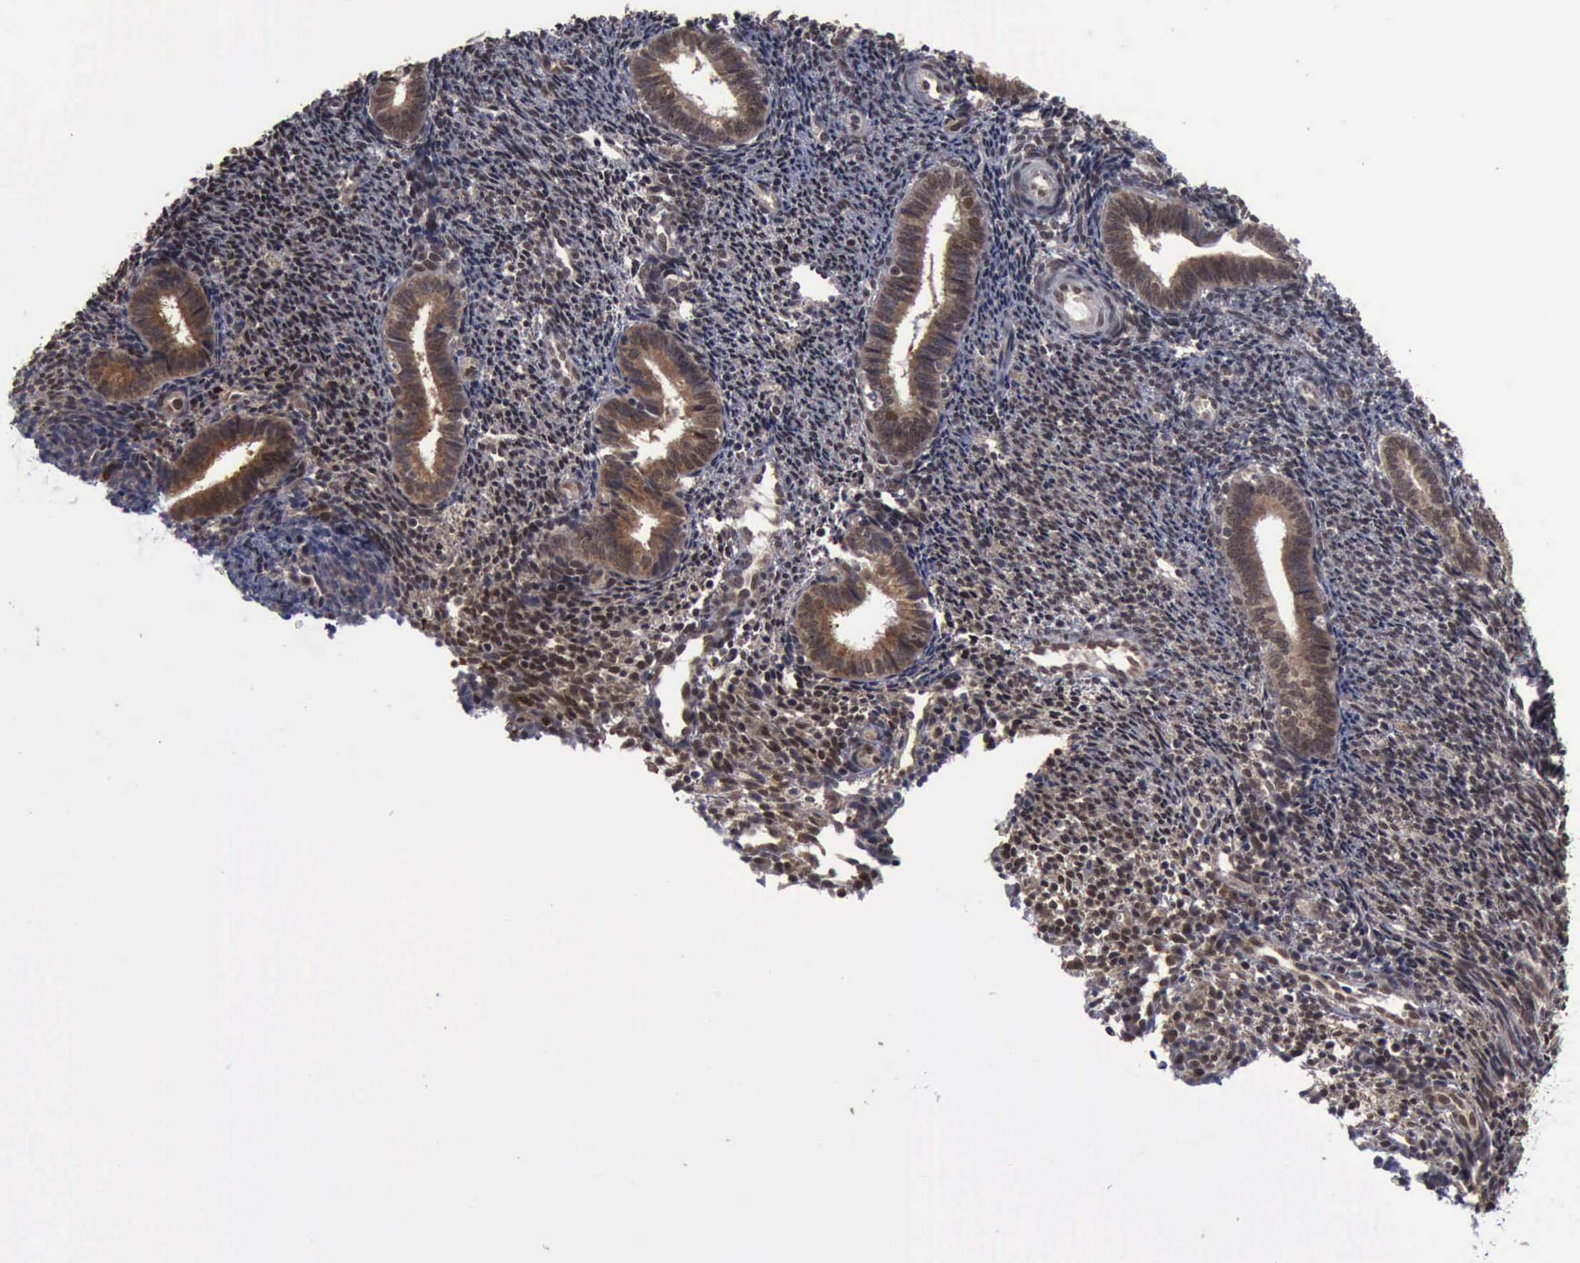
{"staining": {"intensity": "weak", "quantity": "25%-75%", "location": "cytoplasmic/membranous,nuclear"}, "tissue": "endometrium", "cell_type": "Cells in endometrial stroma", "image_type": "normal", "snomed": [{"axis": "morphology", "description": "Normal tissue, NOS"}, {"axis": "topography", "description": "Endometrium"}], "caption": "The immunohistochemical stain highlights weak cytoplasmic/membranous,nuclear staining in cells in endometrial stroma of unremarkable endometrium.", "gene": "RTCB", "patient": {"sex": "female", "age": 27}}